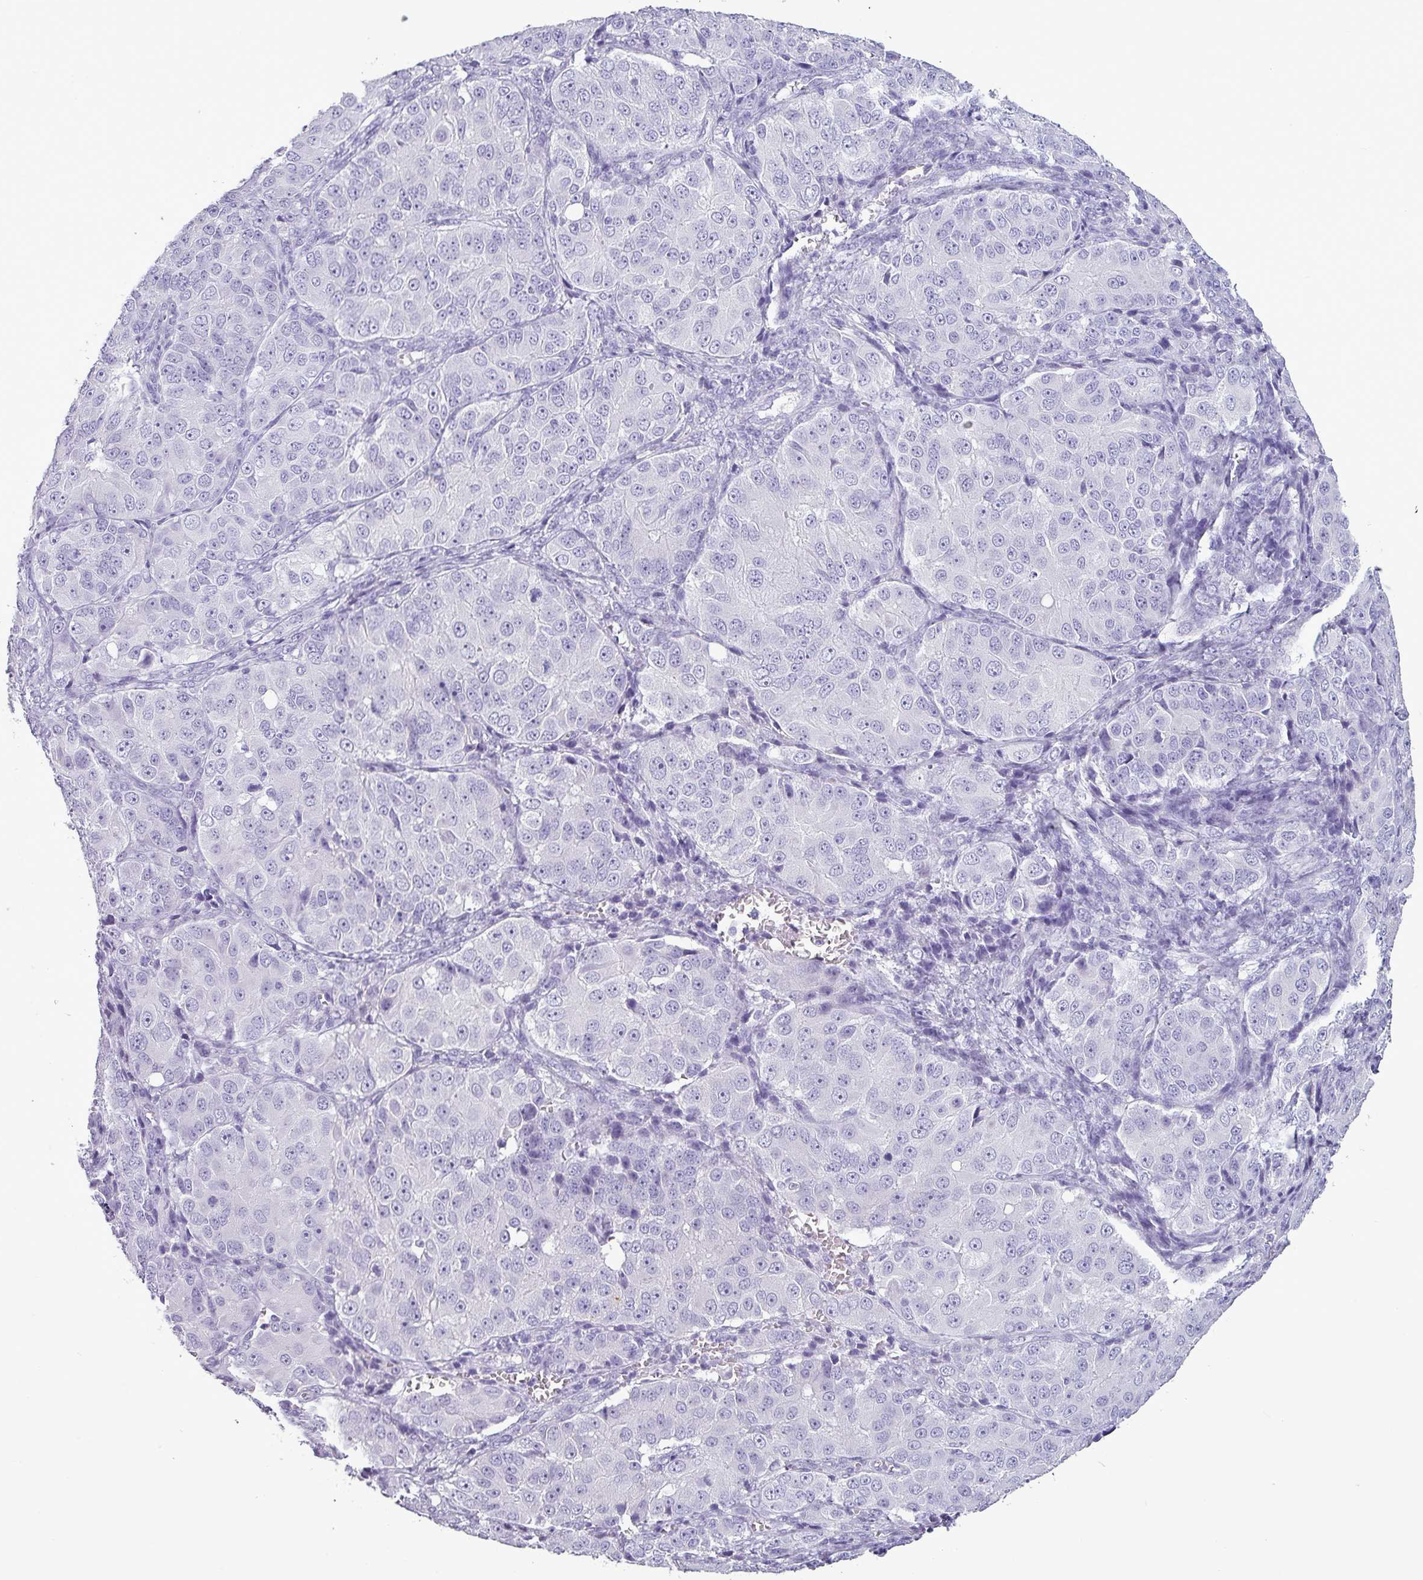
{"staining": {"intensity": "negative", "quantity": "none", "location": "none"}, "tissue": "ovarian cancer", "cell_type": "Tumor cells", "image_type": "cancer", "snomed": [{"axis": "morphology", "description": "Carcinoma, endometroid"}, {"axis": "topography", "description": "Ovary"}], "caption": "The histopathology image exhibits no significant staining in tumor cells of endometroid carcinoma (ovarian).", "gene": "AMY1B", "patient": {"sex": "female", "age": 51}}